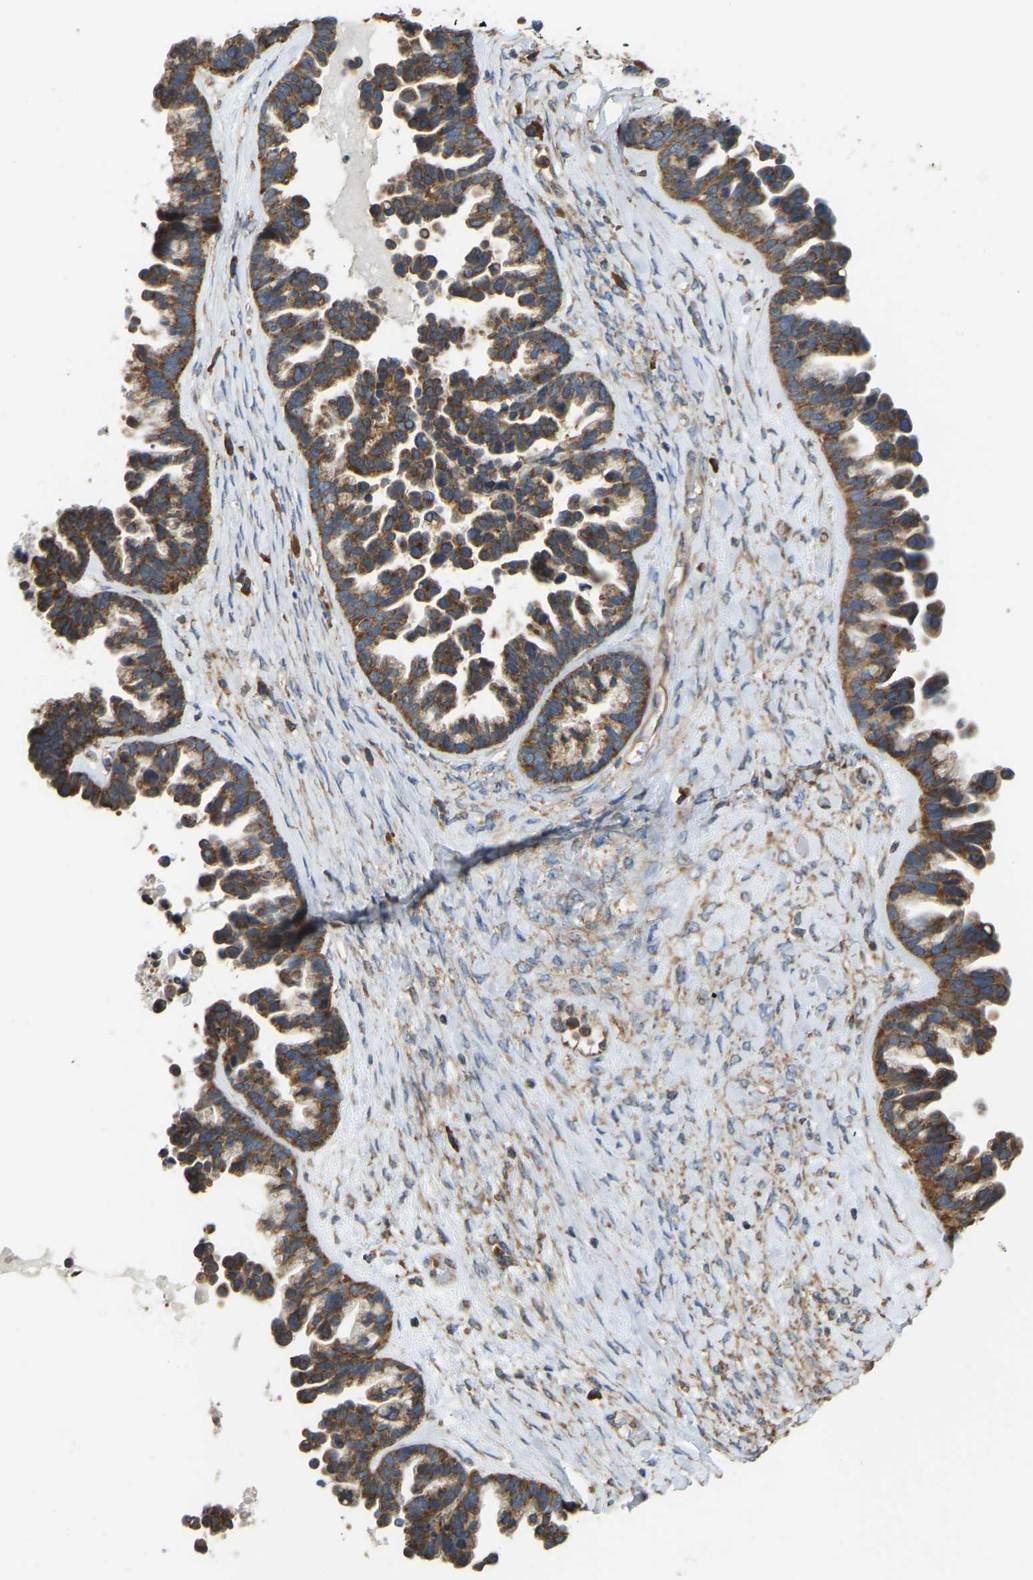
{"staining": {"intensity": "strong", "quantity": ">75%", "location": "cytoplasmic/membranous"}, "tissue": "ovarian cancer", "cell_type": "Tumor cells", "image_type": "cancer", "snomed": [{"axis": "morphology", "description": "Cystadenocarcinoma, serous, NOS"}, {"axis": "topography", "description": "Ovary"}], "caption": "Immunohistochemical staining of serous cystadenocarcinoma (ovarian) displays high levels of strong cytoplasmic/membranous expression in approximately >75% of tumor cells. (Stains: DAB (3,3'-diaminobenzidine) in brown, nuclei in blue, Microscopy: brightfield microscopy at high magnification).", "gene": "RPS6KB2", "patient": {"sex": "female", "age": 56}}